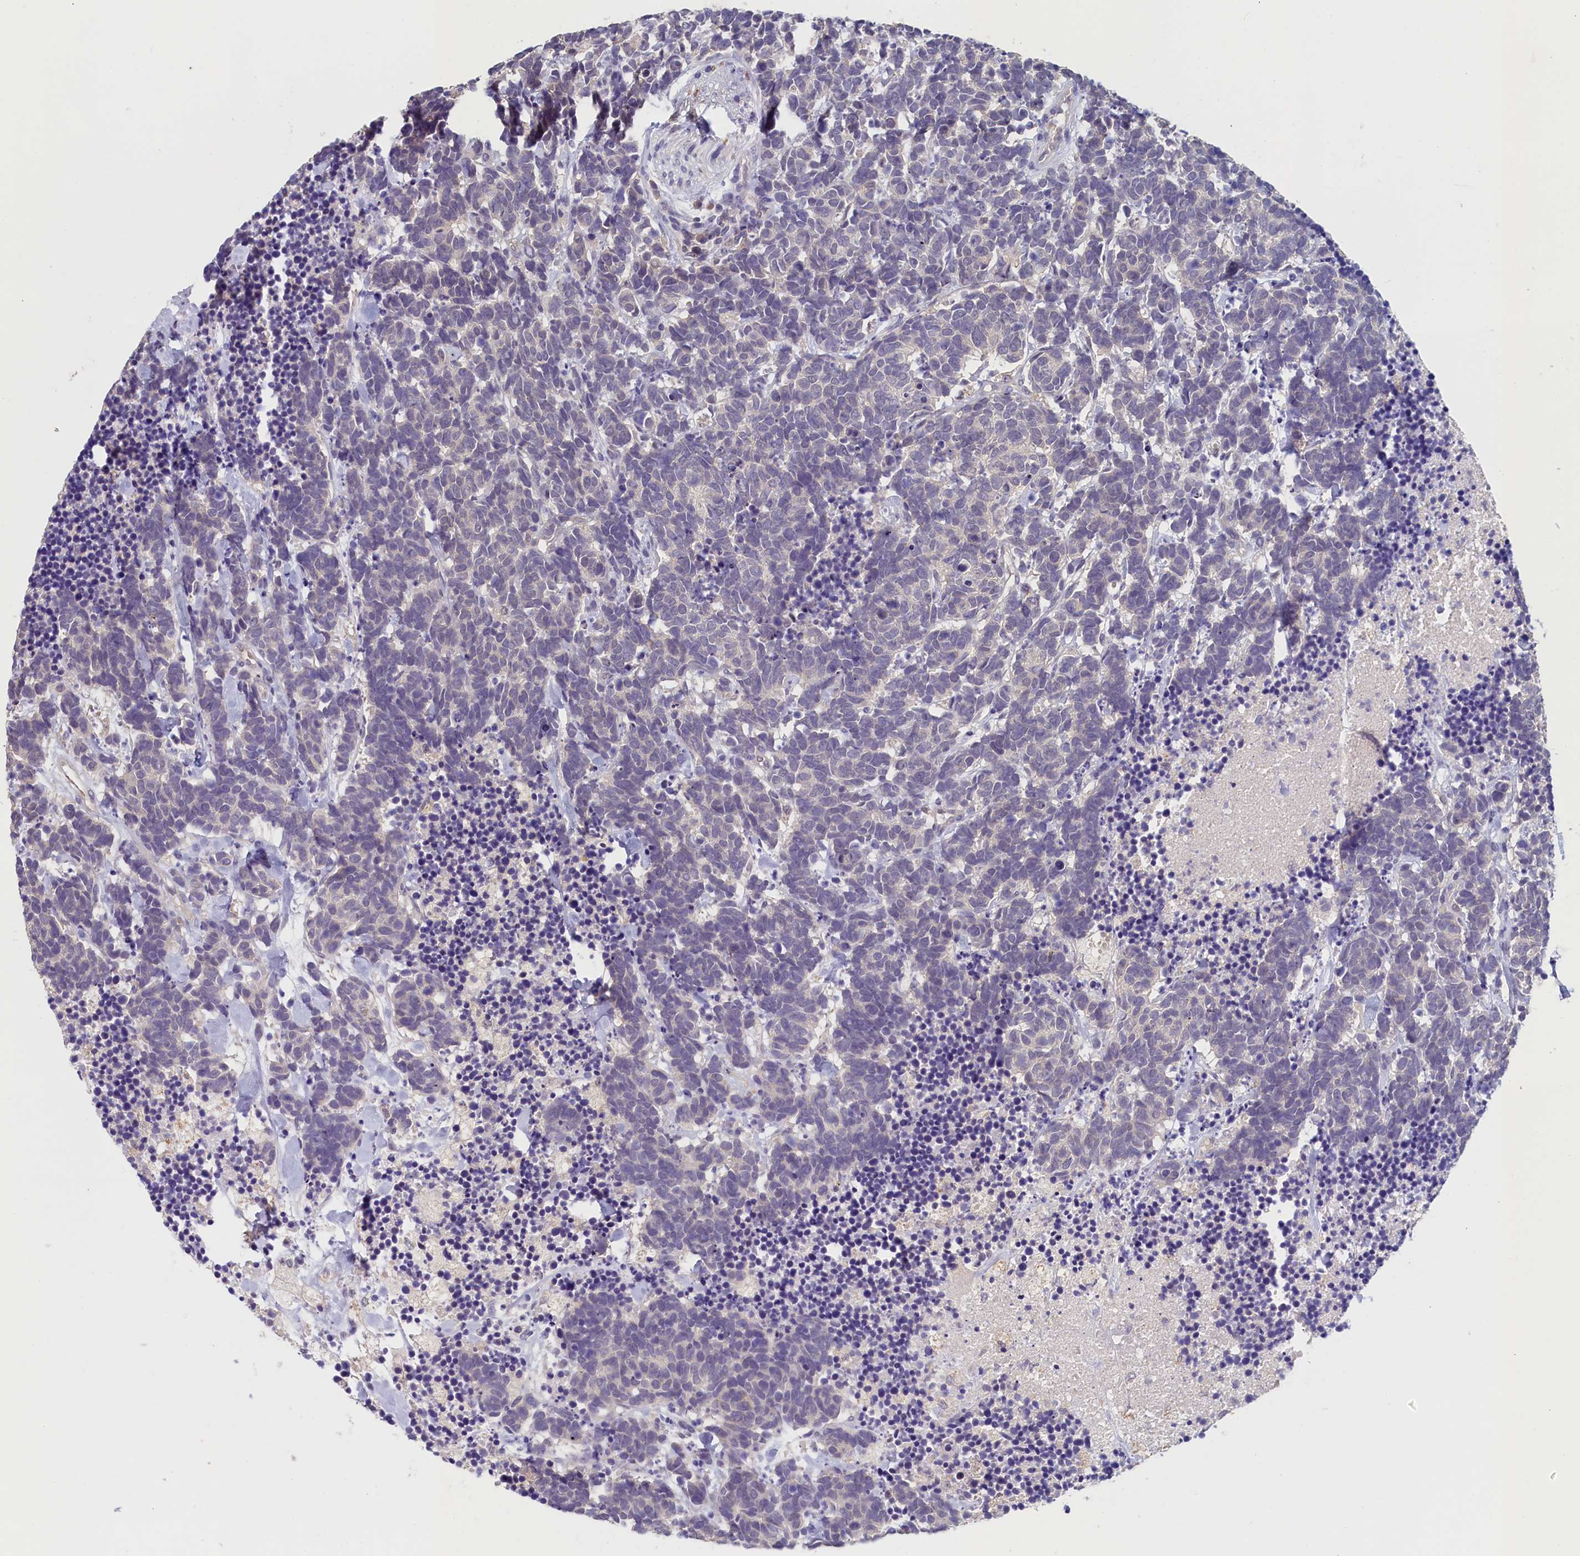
{"staining": {"intensity": "negative", "quantity": "none", "location": "none"}, "tissue": "carcinoid", "cell_type": "Tumor cells", "image_type": "cancer", "snomed": [{"axis": "morphology", "description": "Carcinoma, NOS"}, {"axis": "morphology", "description": "Carcinoid, malignant, NOS"}, {"axis": "topography", "description": "Prostate"}], "caption": "This is an IHC photomicrograph of human carcinoid. There is no positivity in tumor cells.", "gene": "NUBP2", "patient": {"sex": "male", "age": 57}}